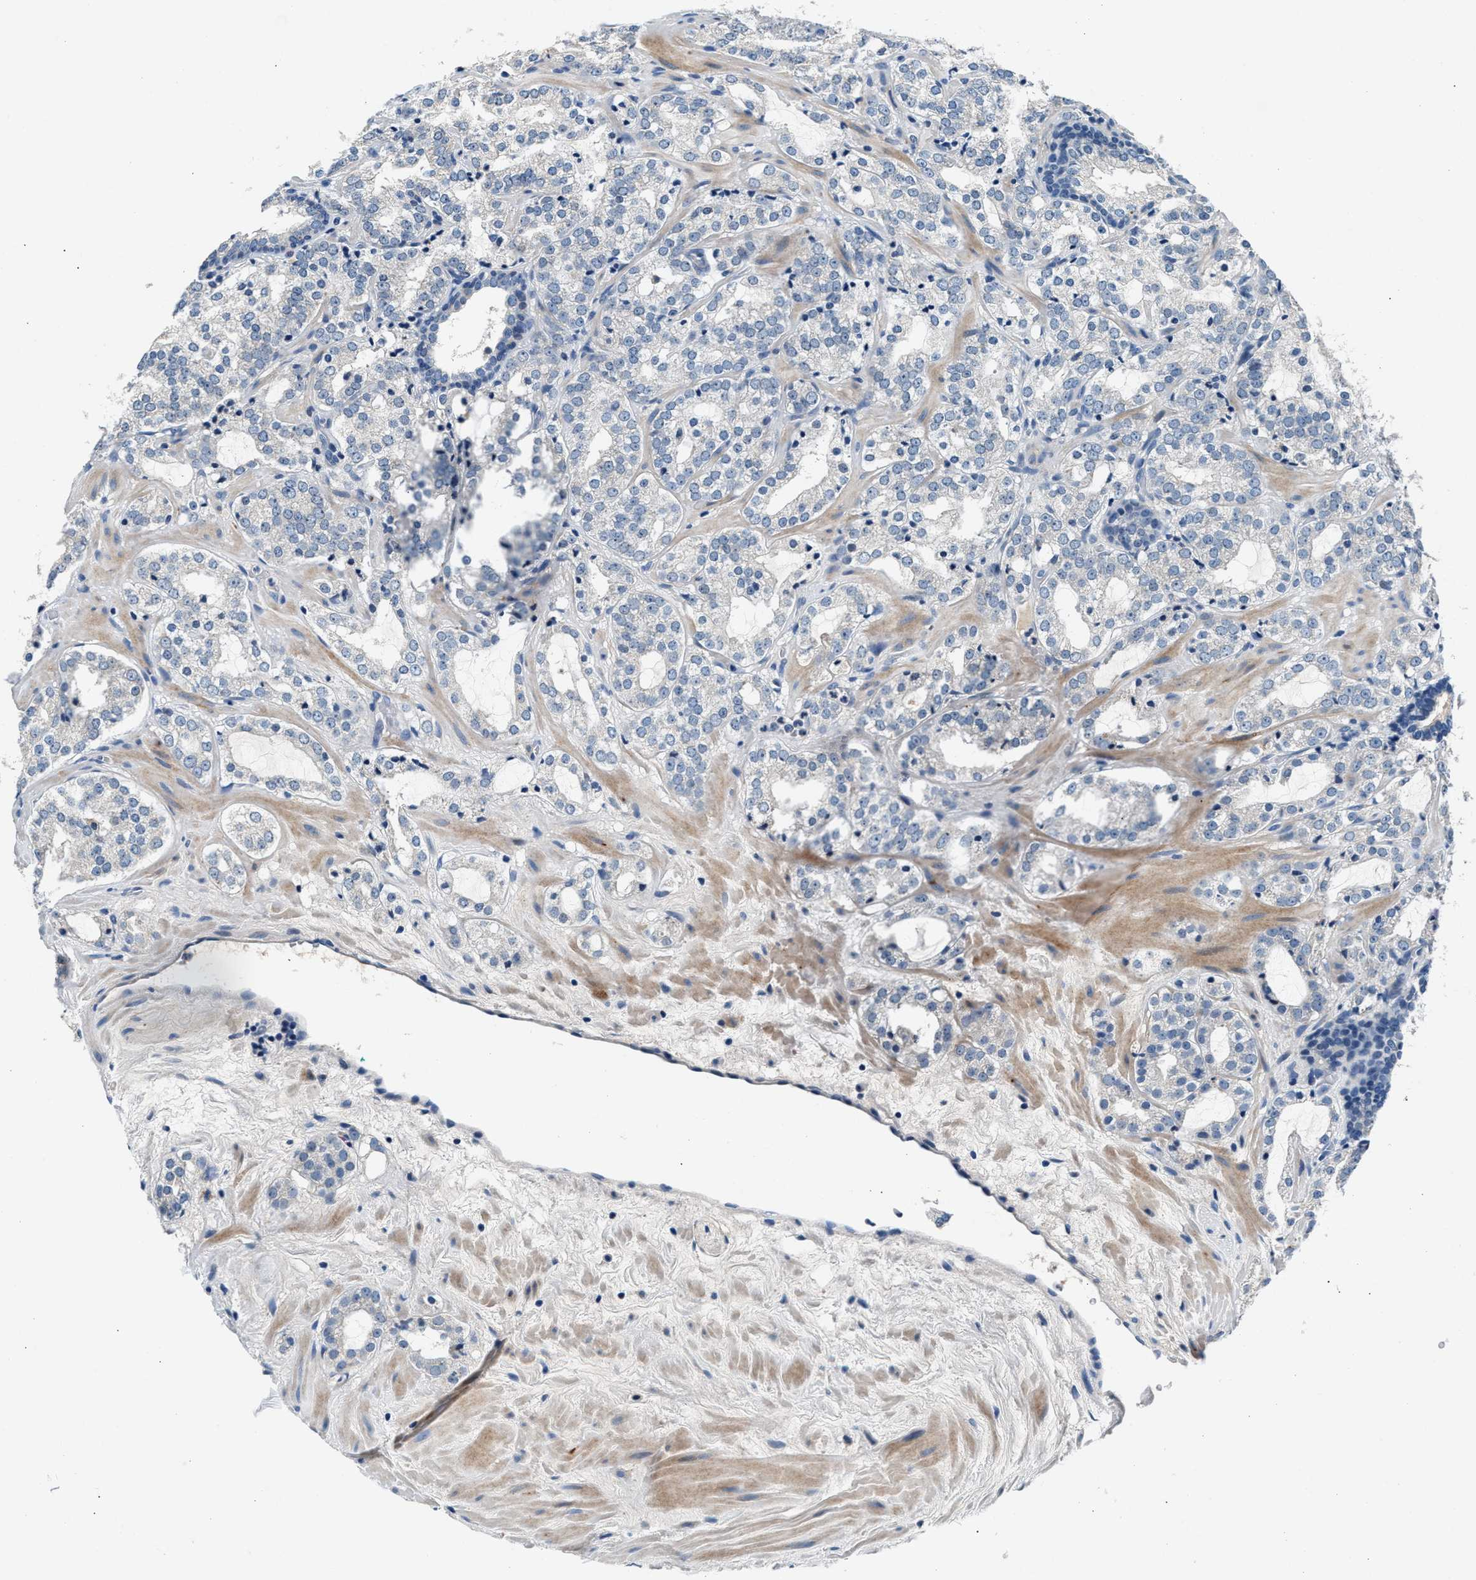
{"staining": {"intensity": "negative", "quantity": "none", "location": "none"}, "tissue": "prostate cancer", "cell_type": "Tumor cells", "image_type": "cancer", "snomed": [{"axis": "morphology", "description": "Adenocarcinoma, High grade"}, {"axis": "topography", "description": "Prostate"}], "caption": "Immunohistochemistry (IHC) photomicrograph of neoplastic tissue: human prostate cancer (adenocarcinoma (high-grade)) stained with DAB reveals no significant protein positivity in tumor cells.", "gene": "DENND6B", "patient": {"sex": "male", "age": 64}}